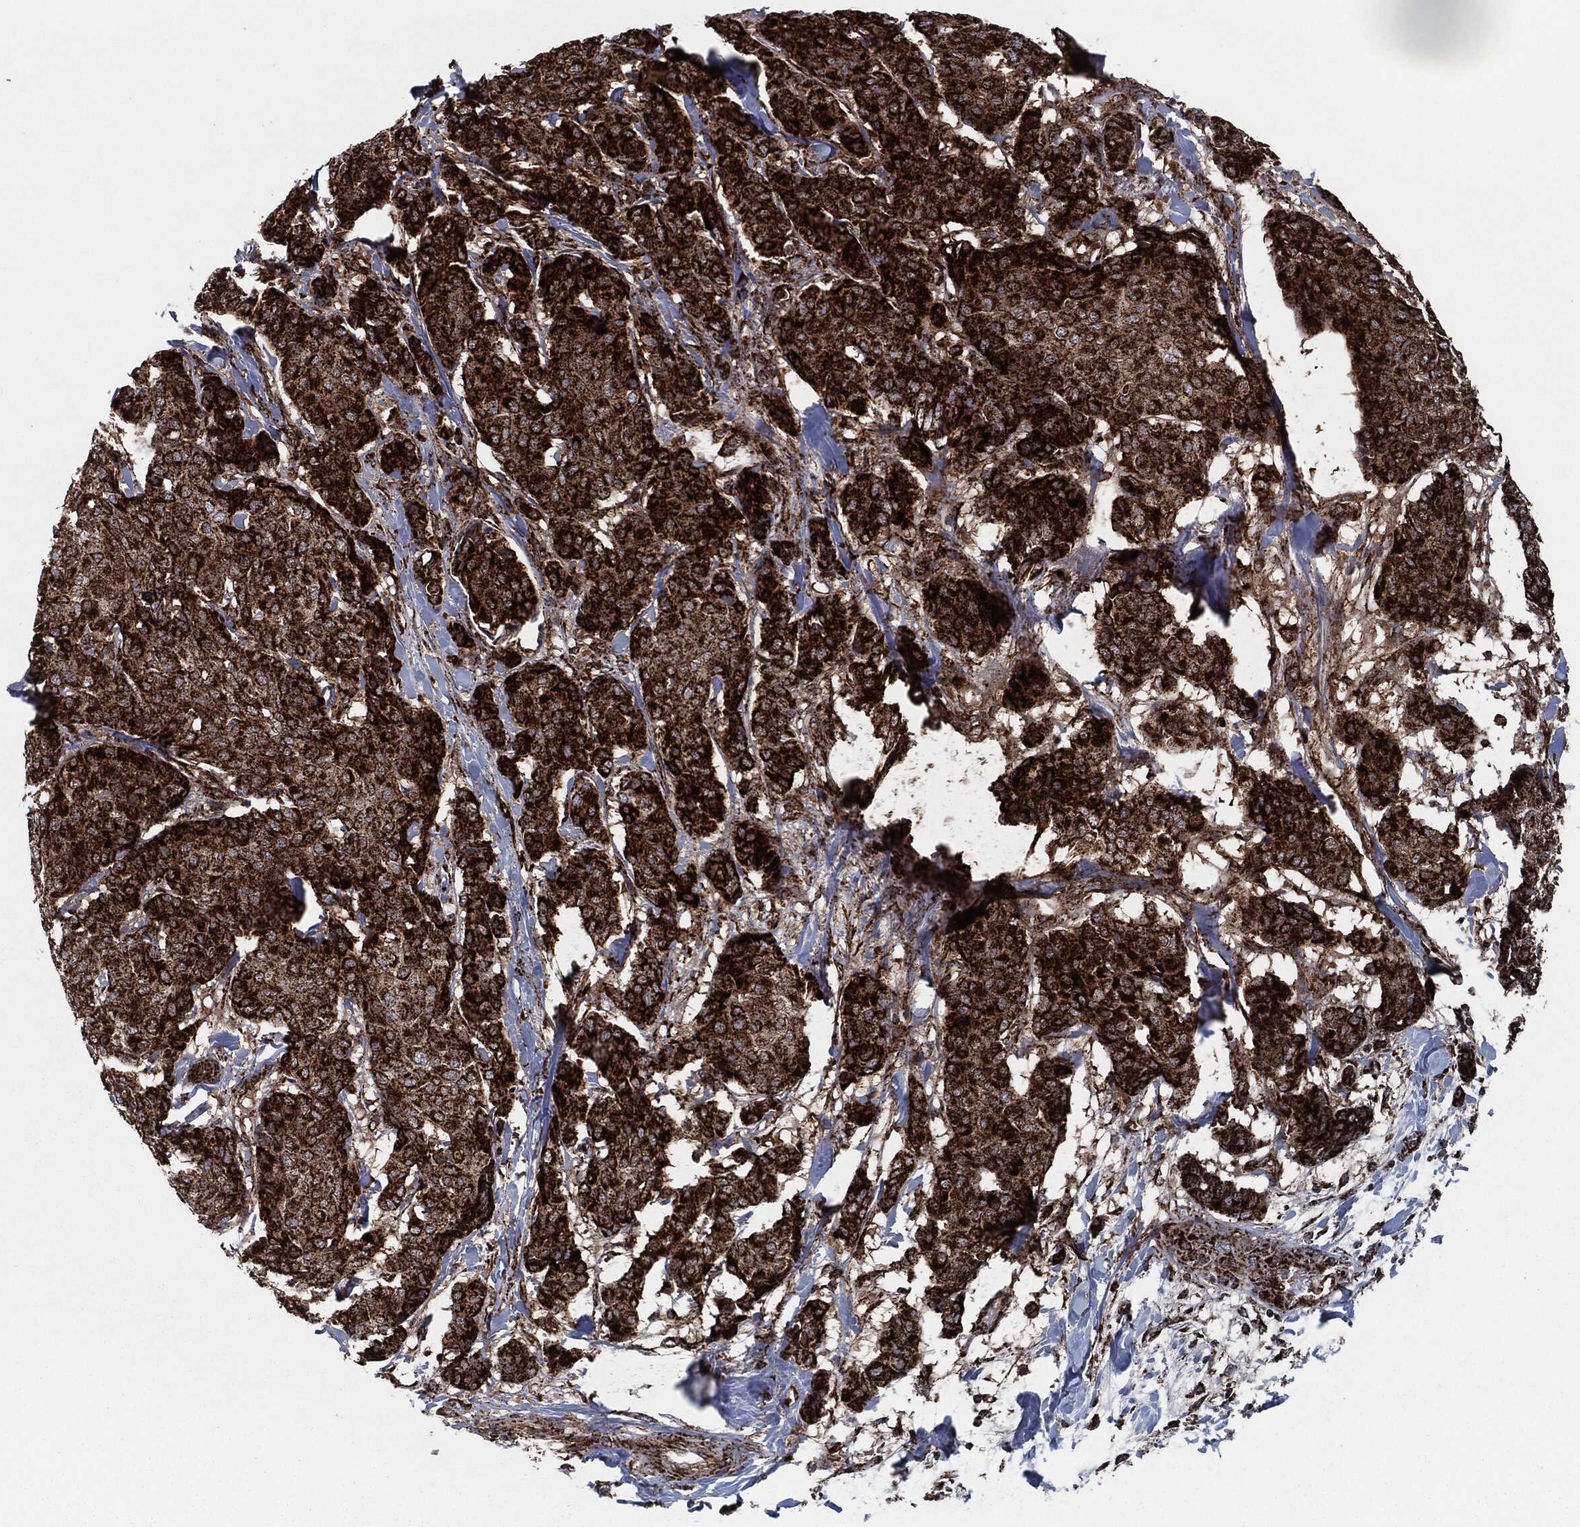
{"staining": {"intensity": "strong", "quantity": ">75%", "location": "cytoplasmic/membranous"}, "tissue": "breast cancer", "cell_type": "Tumor cells", "image_type": "cancer", "snomed": [{"axis": "morphology", "description": "Duct carcinoma"}, {"axis": "topography", "description": "Breast"}], "caption": "Human breast cancer (infiltrating ductal carcinoma) stained for a protein (brown) shows strong cytoplasmic/membranous positive expression in approximately >75% of tumor cells.", "gene": "FH", "patient": {"sex": "female", "age": 75}}